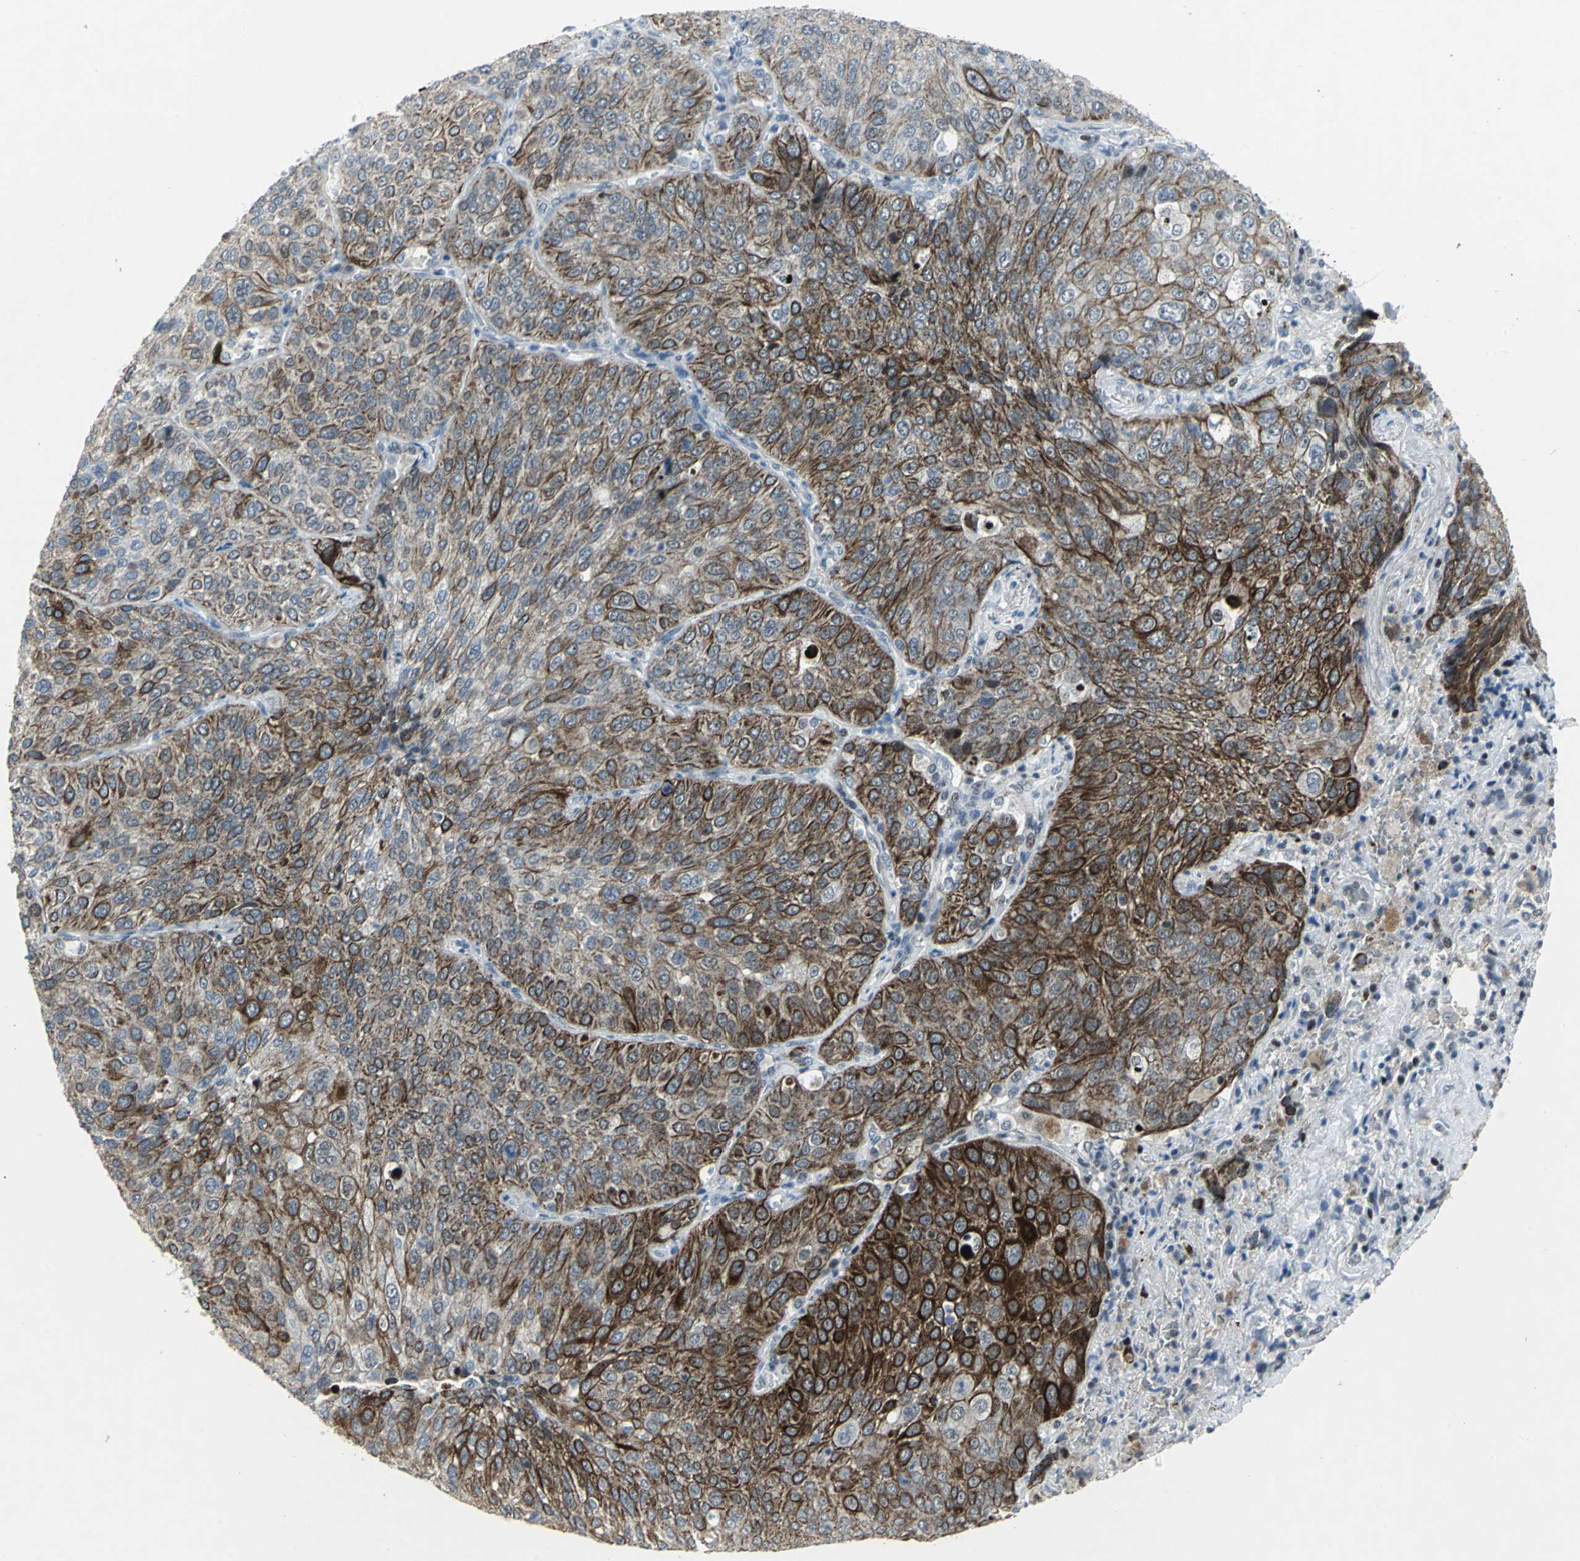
{"staining": {"intensity": "strong", "quantity": "25%-75%", "location": "cytoplasmic/membranous"}, "tissue": "lung cancer", "cell_type": "Tumor cells", "image_type": "cancer", "snomed": [{"axis": "morphology", "description": "Squamous cell carcinoma, NOS"}, {"axis": "topography", "description": "Lung"}], "caption": "A photomicrograph showing strong cytoplasmic/membranous expression in about 25%-75% of tumor cells in squamous cell carcinoma (lung), as visualized by brown immunohistochemical staining.", "gene": "RPA1", "patient": {"sex": "male", "age": 54}}